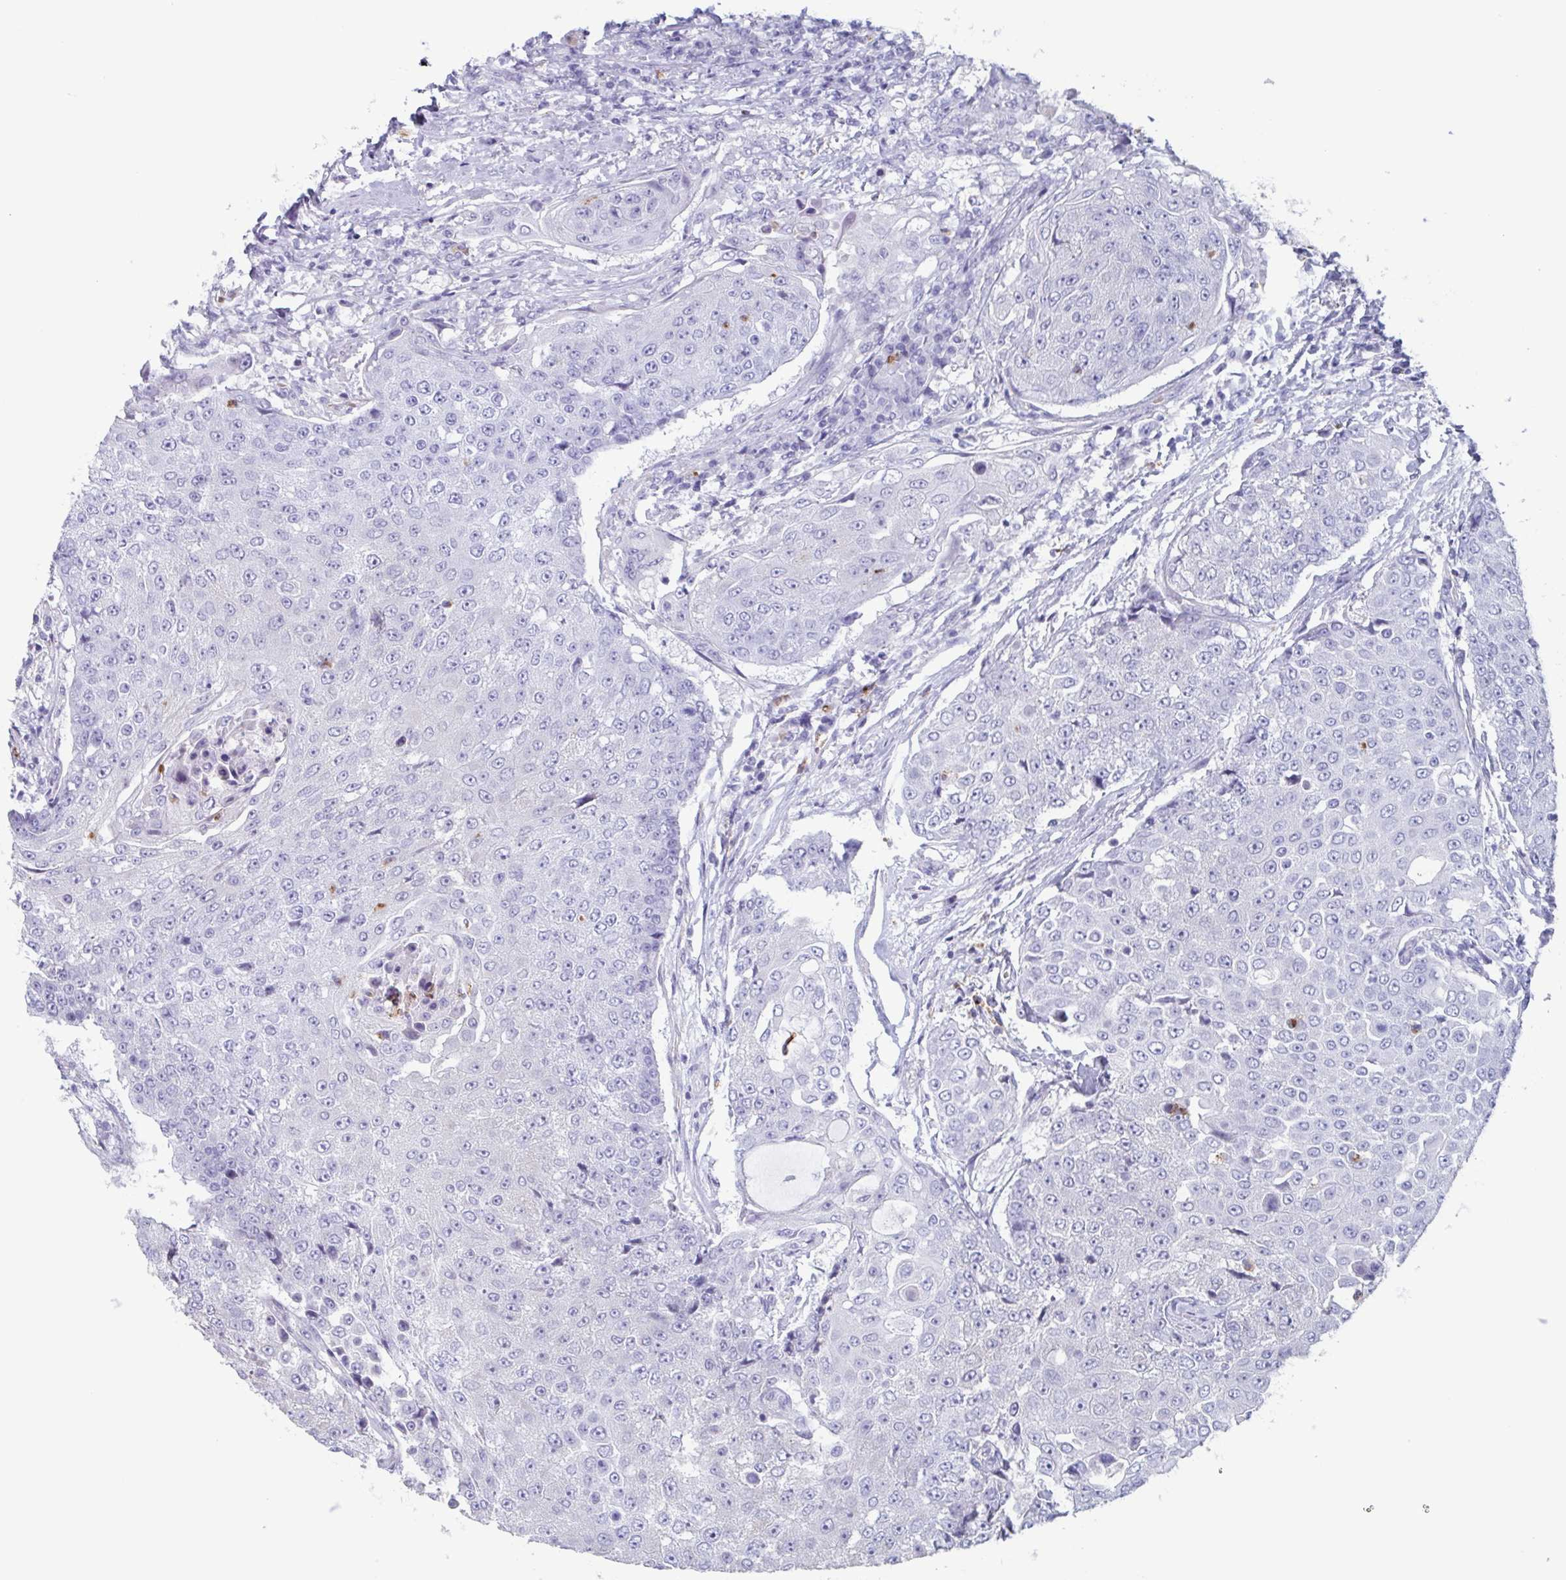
{"staining": {"intensity": "negative", "quantity": "none", "location": "none"}, "tissue": "urothelial cancer", "cell_type": "Tumor cells", "image_type": "cancer", "snomed": [{"axis": "morphology", "description": "Urothelial carcinoma, High grade"}, {"axis": "topography", "description": "Urinary bladder"}], "caption": "There is no significant positivity in tumor cells of high-grade urothelial carcinoma.", "gene": "BPI", "patient": {"sex": "female", "age": 63}}